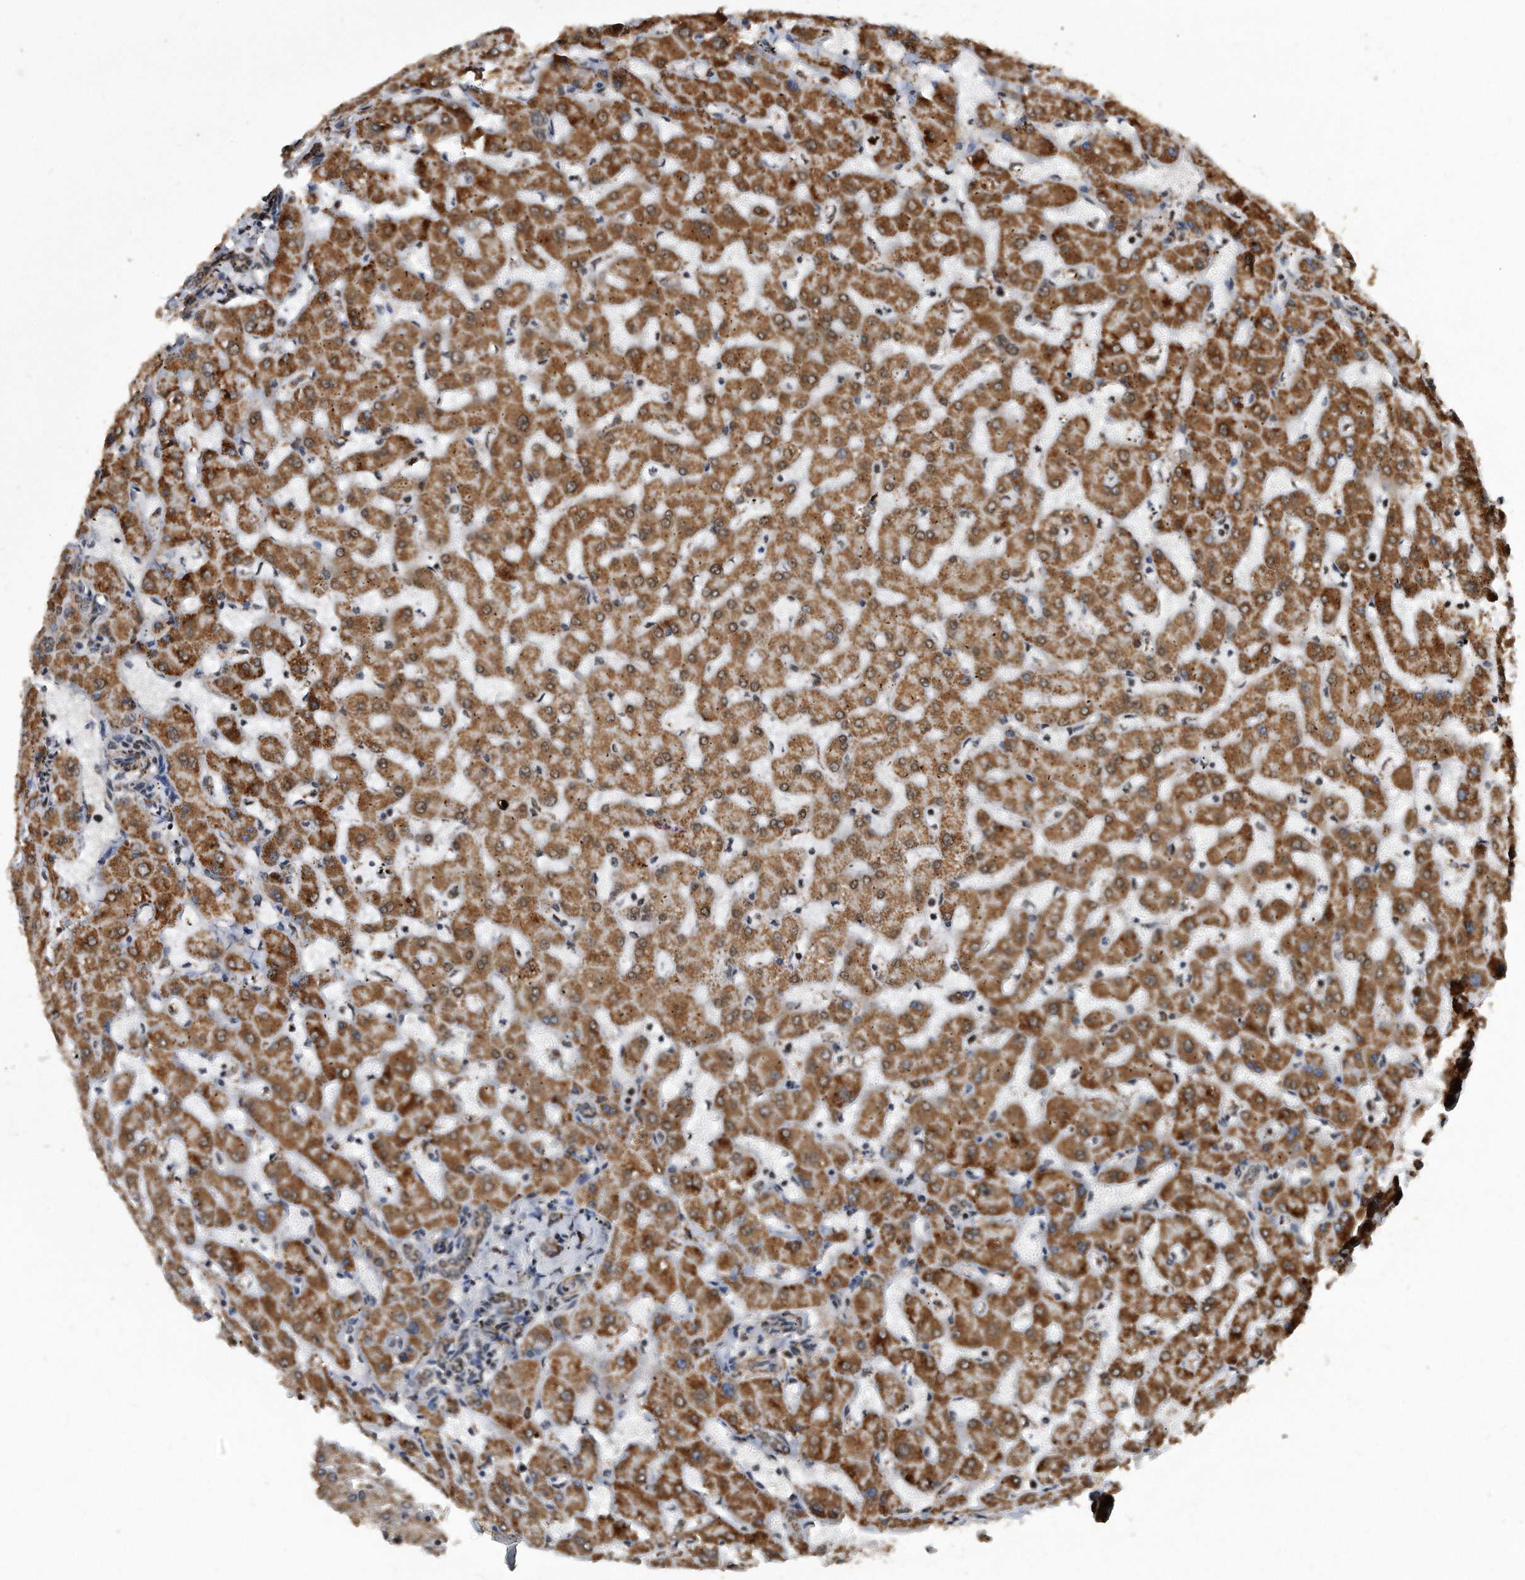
{"staining": {"intensity": "weak", "quantity": "25%-75%", "location": "cytoplasmic/membranous"}, "tissue": "liver", "cell_type": "Cholangiocytes", "image_type": "normal", "snomed": [{"axis": "morphology", "description": "Normal tissue, NOS"}, {"axis": "topography", "description": "Liver"}], "caption": "Immunohistochemical staining of normal human liver reveals low levels of weak cytoplasmic/membranous positivity in about 25%-75% of cholangiocytes.", "gene": "DUSP22", "patient": {"sex": "female", "age": 63}}